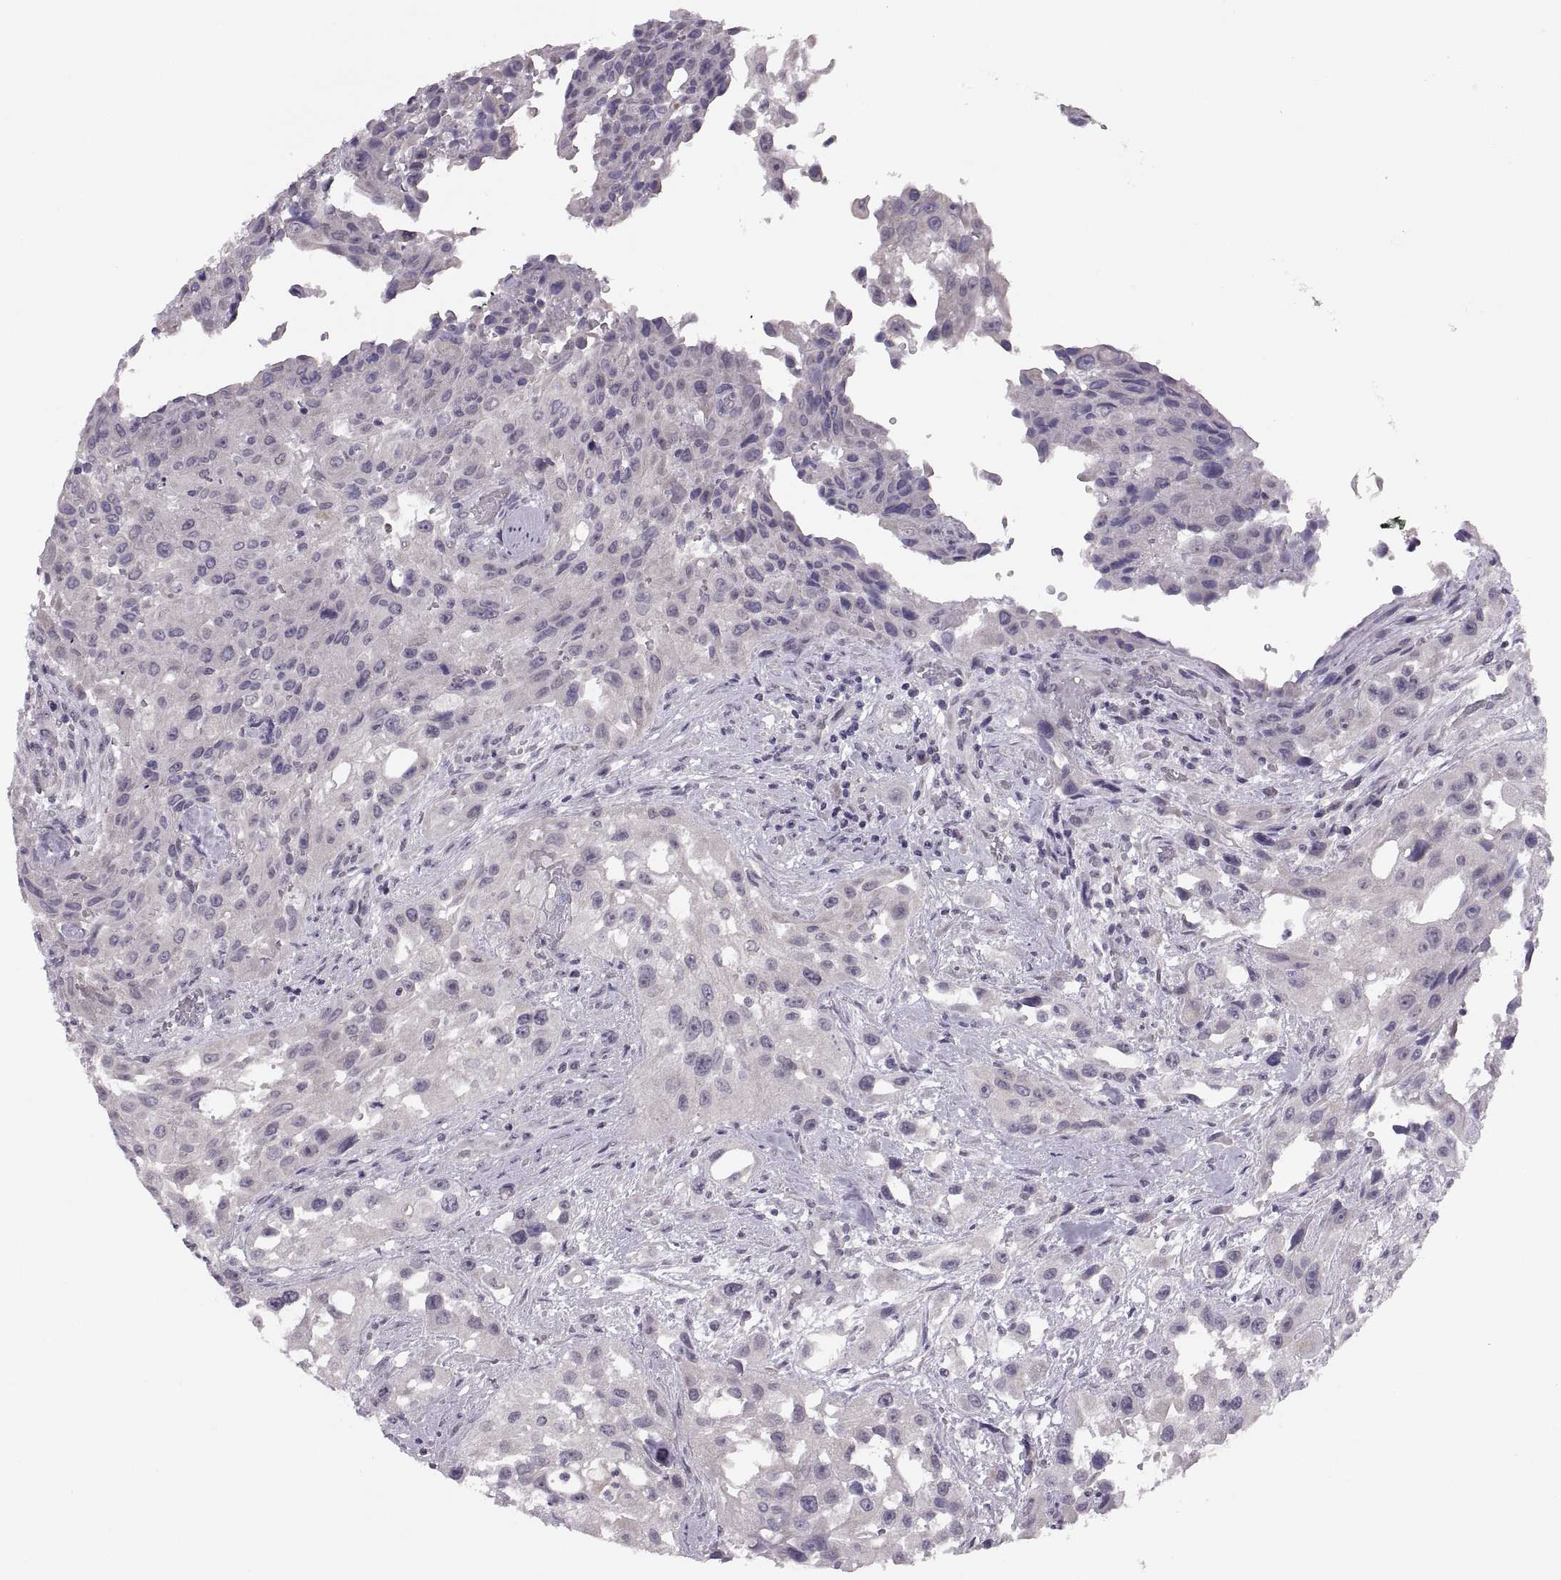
{"staining": {"intensity": "negative", "quantity": "none", "location": "none"}, "tissue": "urothelial cancer", "cell_type": "Tumor cells", "image_type": "cancer", "snomed": [{"axis": "morphology", "description": "Urothelial carcinoma, High grade"}, {"axis": "topography", "description": "Urinary bladder"}], "caption": "Immunohistochemistry image of human urothelial carcinoma (high-grade) stained for a protein (brown), which reveals no staining in tumor cells.", "gene": "ADH6", "patient": {"sex": "male", "age": 79}}